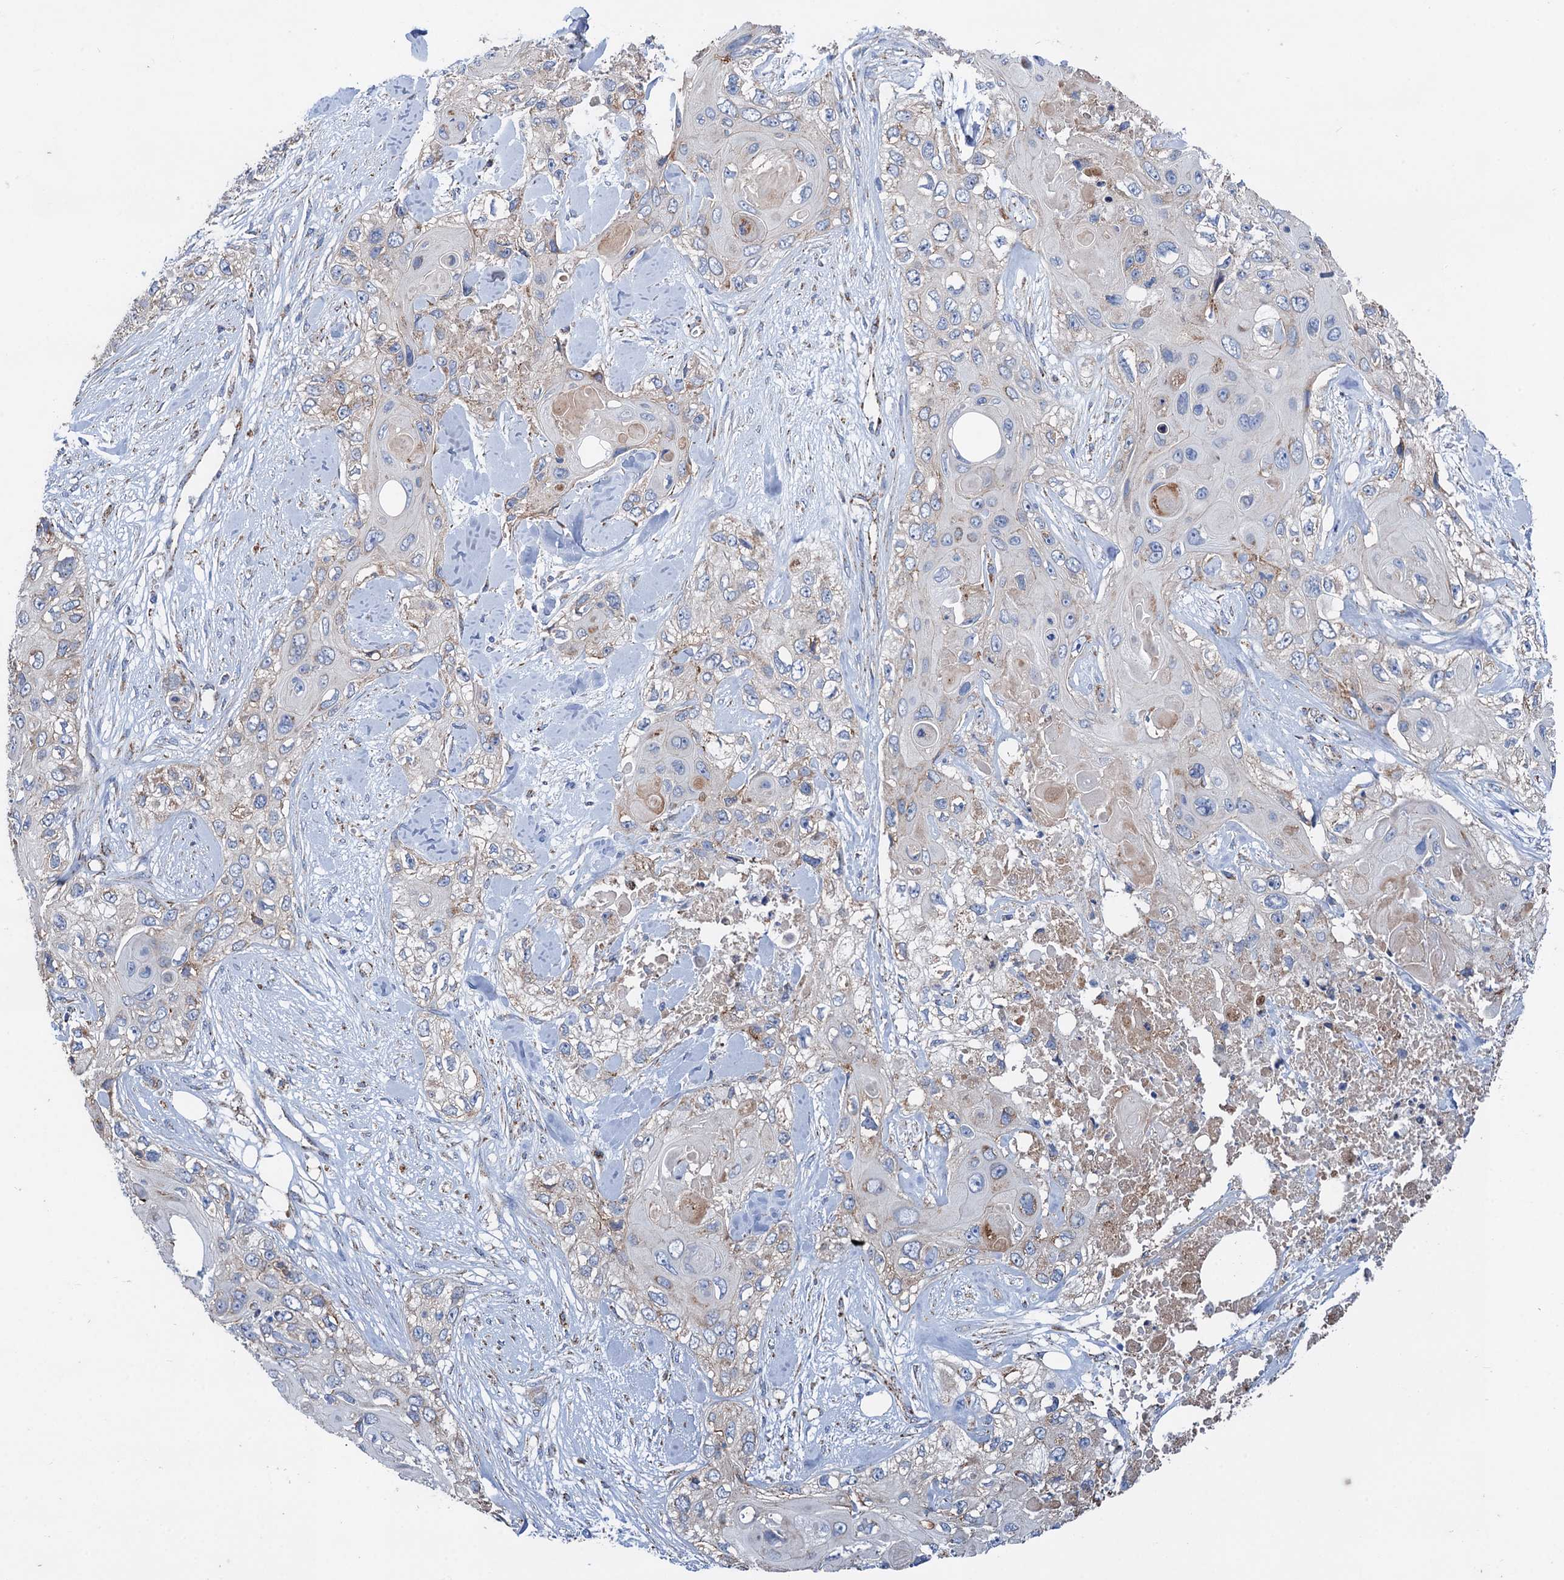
{"staining": {"intensity": "negative", "quantity": "none", "location": "none"}, "tissue": "skin cancer", "cell_type": "Tumor cells", "image_type": "cancer", "snomed": [{"axis": "morphology", "description": "Normal tissue, NOS"}, {"axis": "morphology", "description": "Squamous cell carcinoma, NOS"}, {"axis": "topography", "description": "Skin"}], "caption": "The image reveals no staining of tumor cells in skin cancer.", "gene": "DGLUCY", "patient": {"sex": "male", "age": 72}}